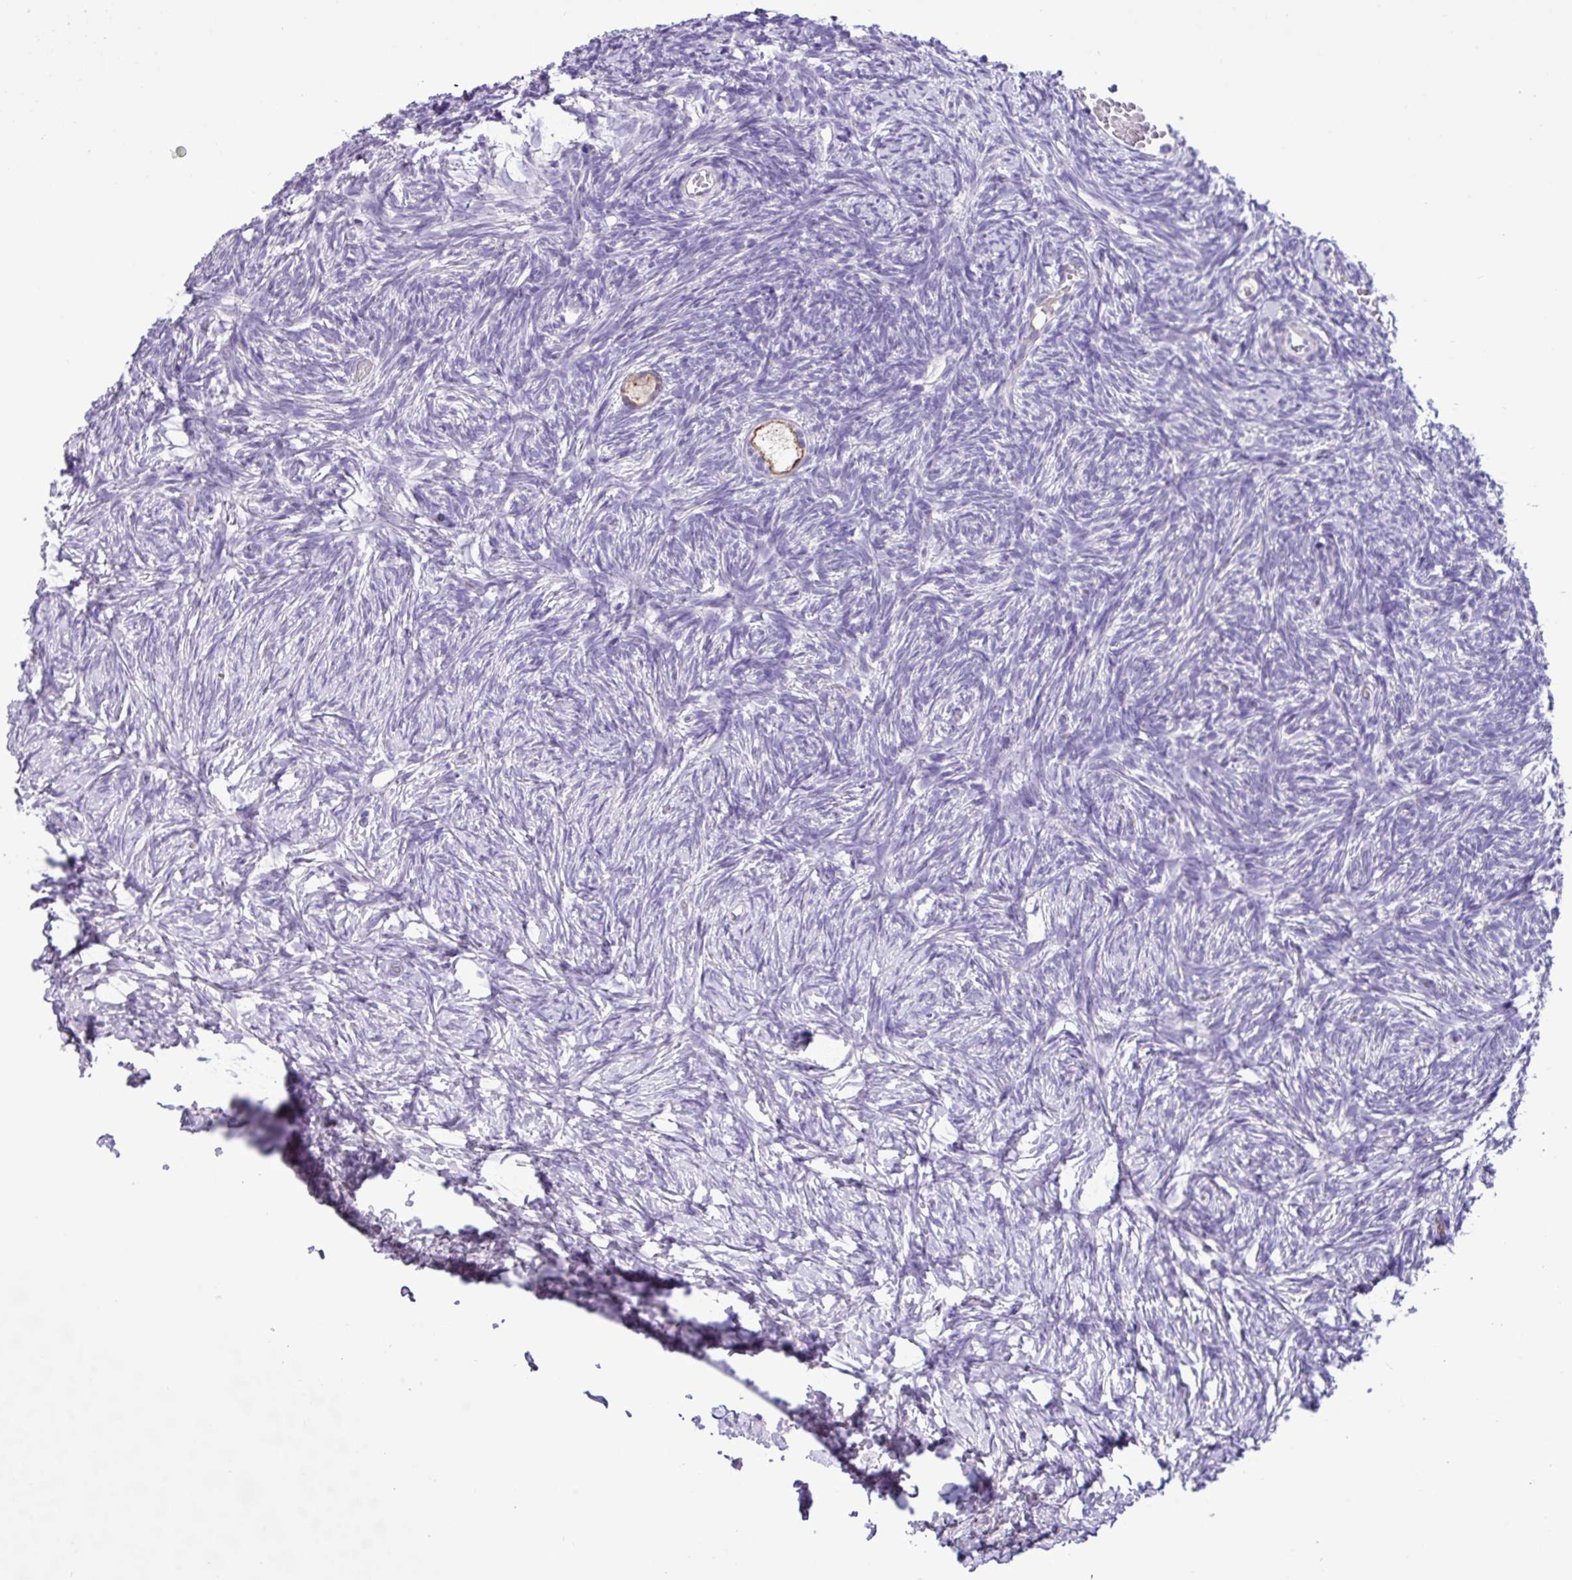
{"staining": {"intensity": "moderate", "quantity": ">75%", "location": "cytoplasmic/membranous"}, "tissue": "ovary", "cell_type": "Follicle cells", "image_type": "normal", "snomed": [{"axis": "morphology", "description": "Normal tissue, NOS"}, {"axis": "topography", "description": "Ovary"}], "caption": "Protein expression analysis of unremarkable ovary reveals moderate cytoplasmic/membranous positivity in about >75% of follicle cells.", "gene": "EPCAM", "patient": {"sex": "female", "age": 39}}